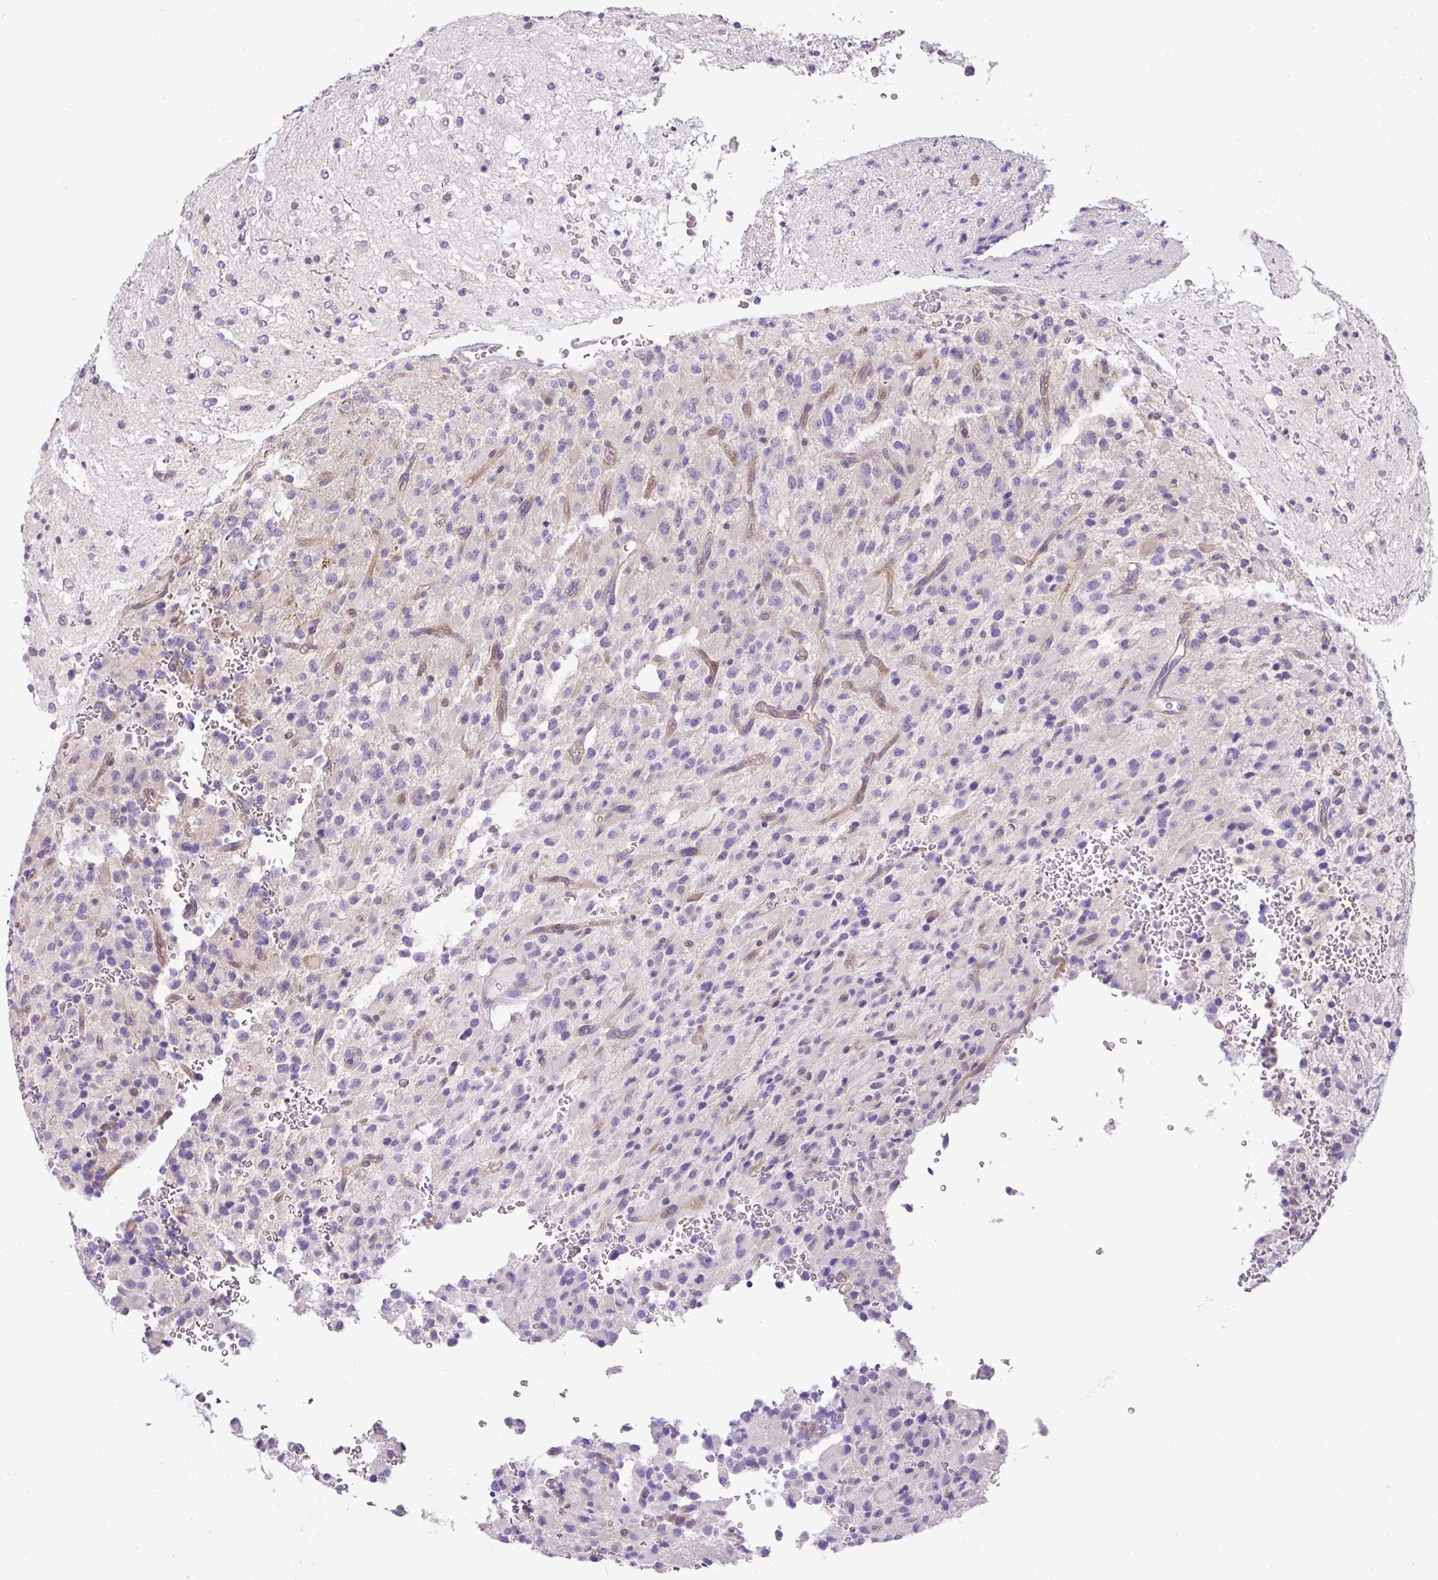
{"staining": {"intensity": "negative", "quantity": "none", "location": "none"}, "tissue": "glioma", "cell_type": "Tumor cells", "image_type": "cancer", "snomed": [{"axis": "morphology", "description": "Glioma, malignant, High grade"}, {"axis": "topography", "description": "Brain"}], "caption": "Tumor cells are negative for protein expression in human glioma.", "gene": "PIK3R5", "patient": {"sex": "male", "age": 34}}